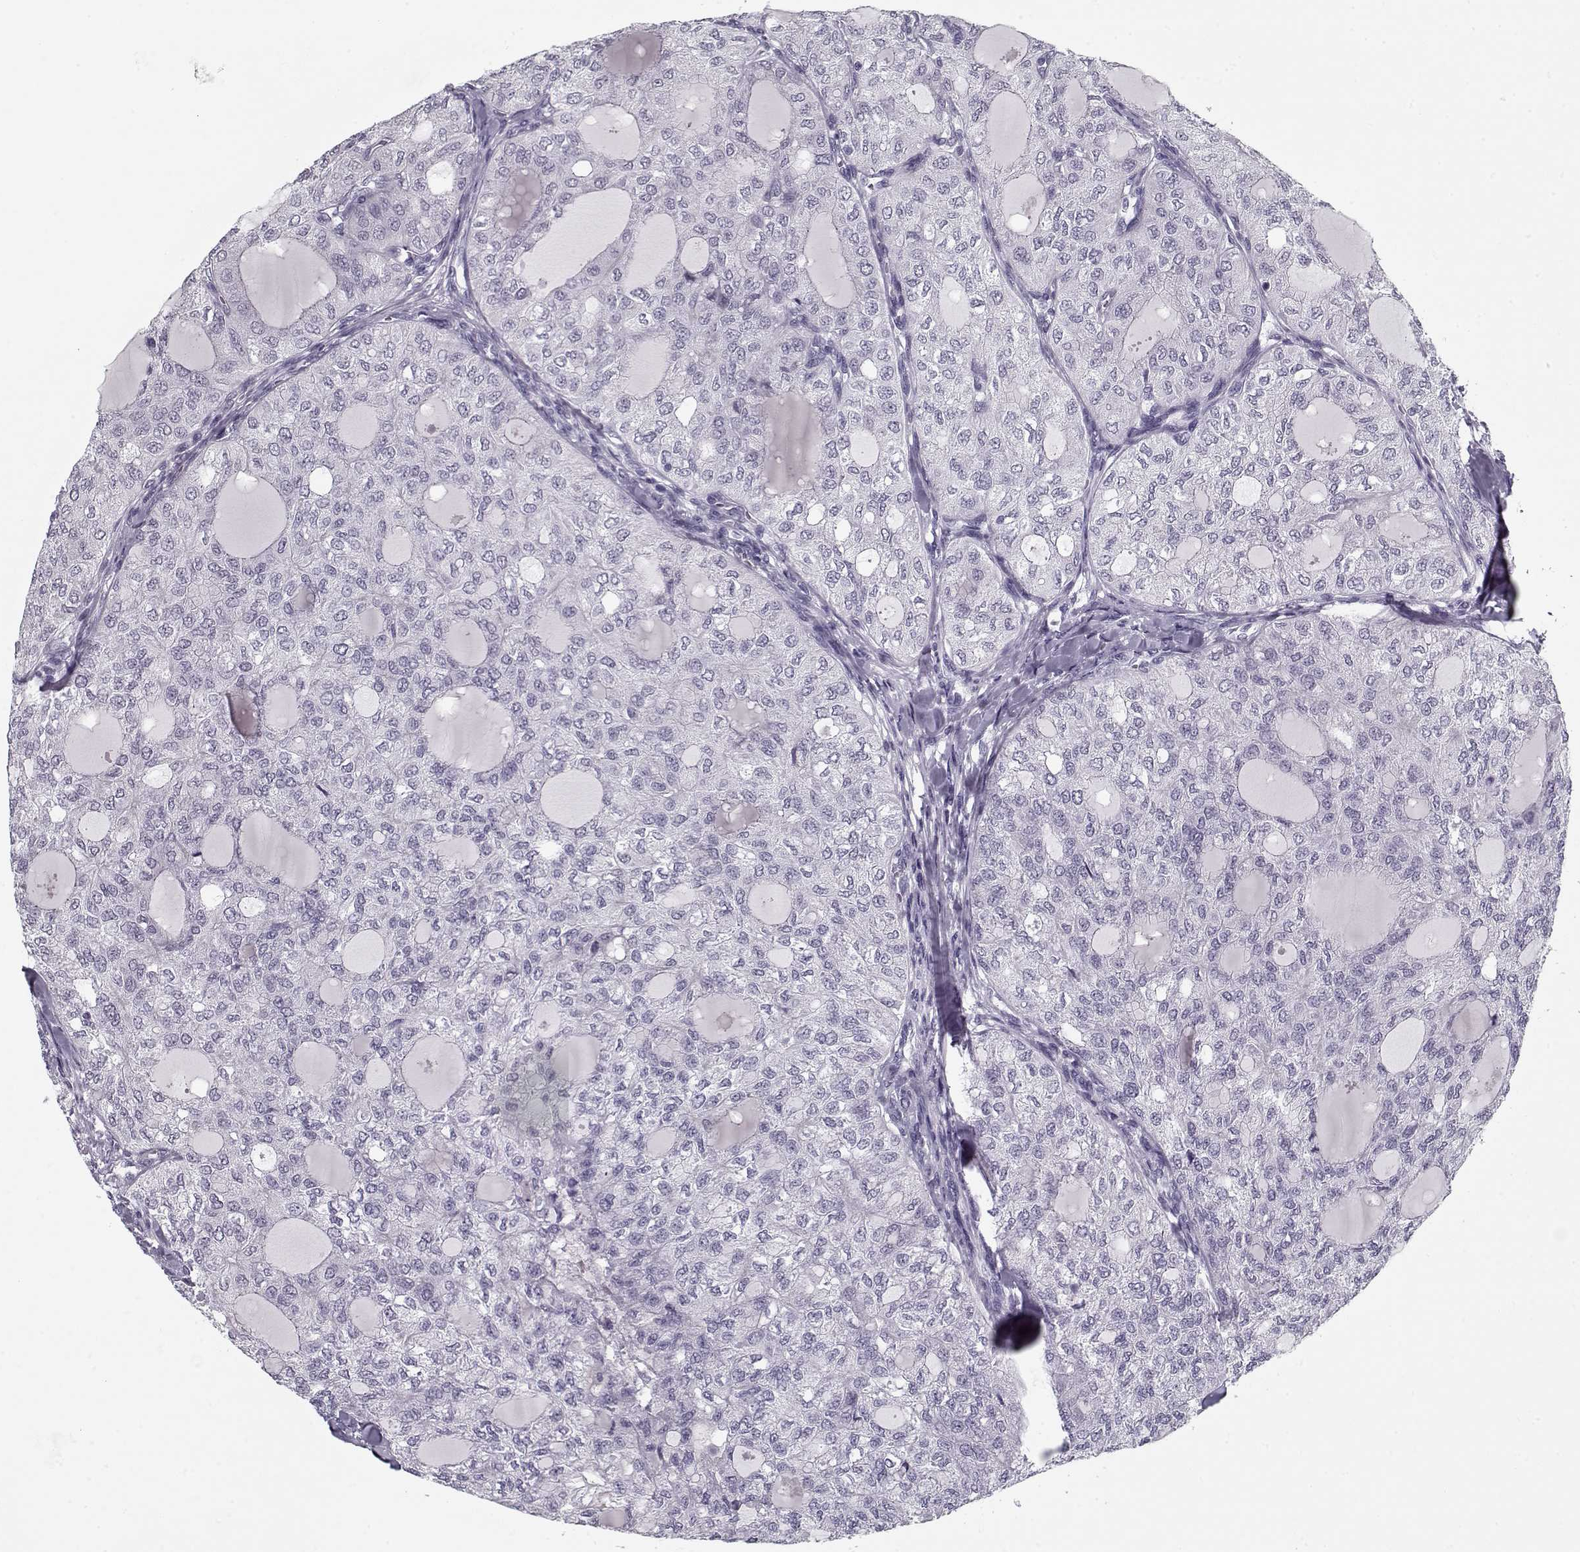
{"staining": {"intensity": "negative", "quantity": "none", "location": "none"}, "tissue": "thyroid cancer", "cell_type": "Tumor cells", "image_type": "cancer", "snomed": [{"axis": "morphology", "description": "Follicular adenoma carcinoma, NOS"}, {"axis": "topography", "description": "Thyroid gland"}], "caption": "Immunohistochemistry (IHC) image of neoplastic tissue: human follicular adenoma carcinoma (thyroid) stained with DAB (3,3'-diaminobenzidine) exhibits no significant protein staining in tumor cells.", "gene": "SPACA9", "patient": {"sex": "male", "age": 75}}